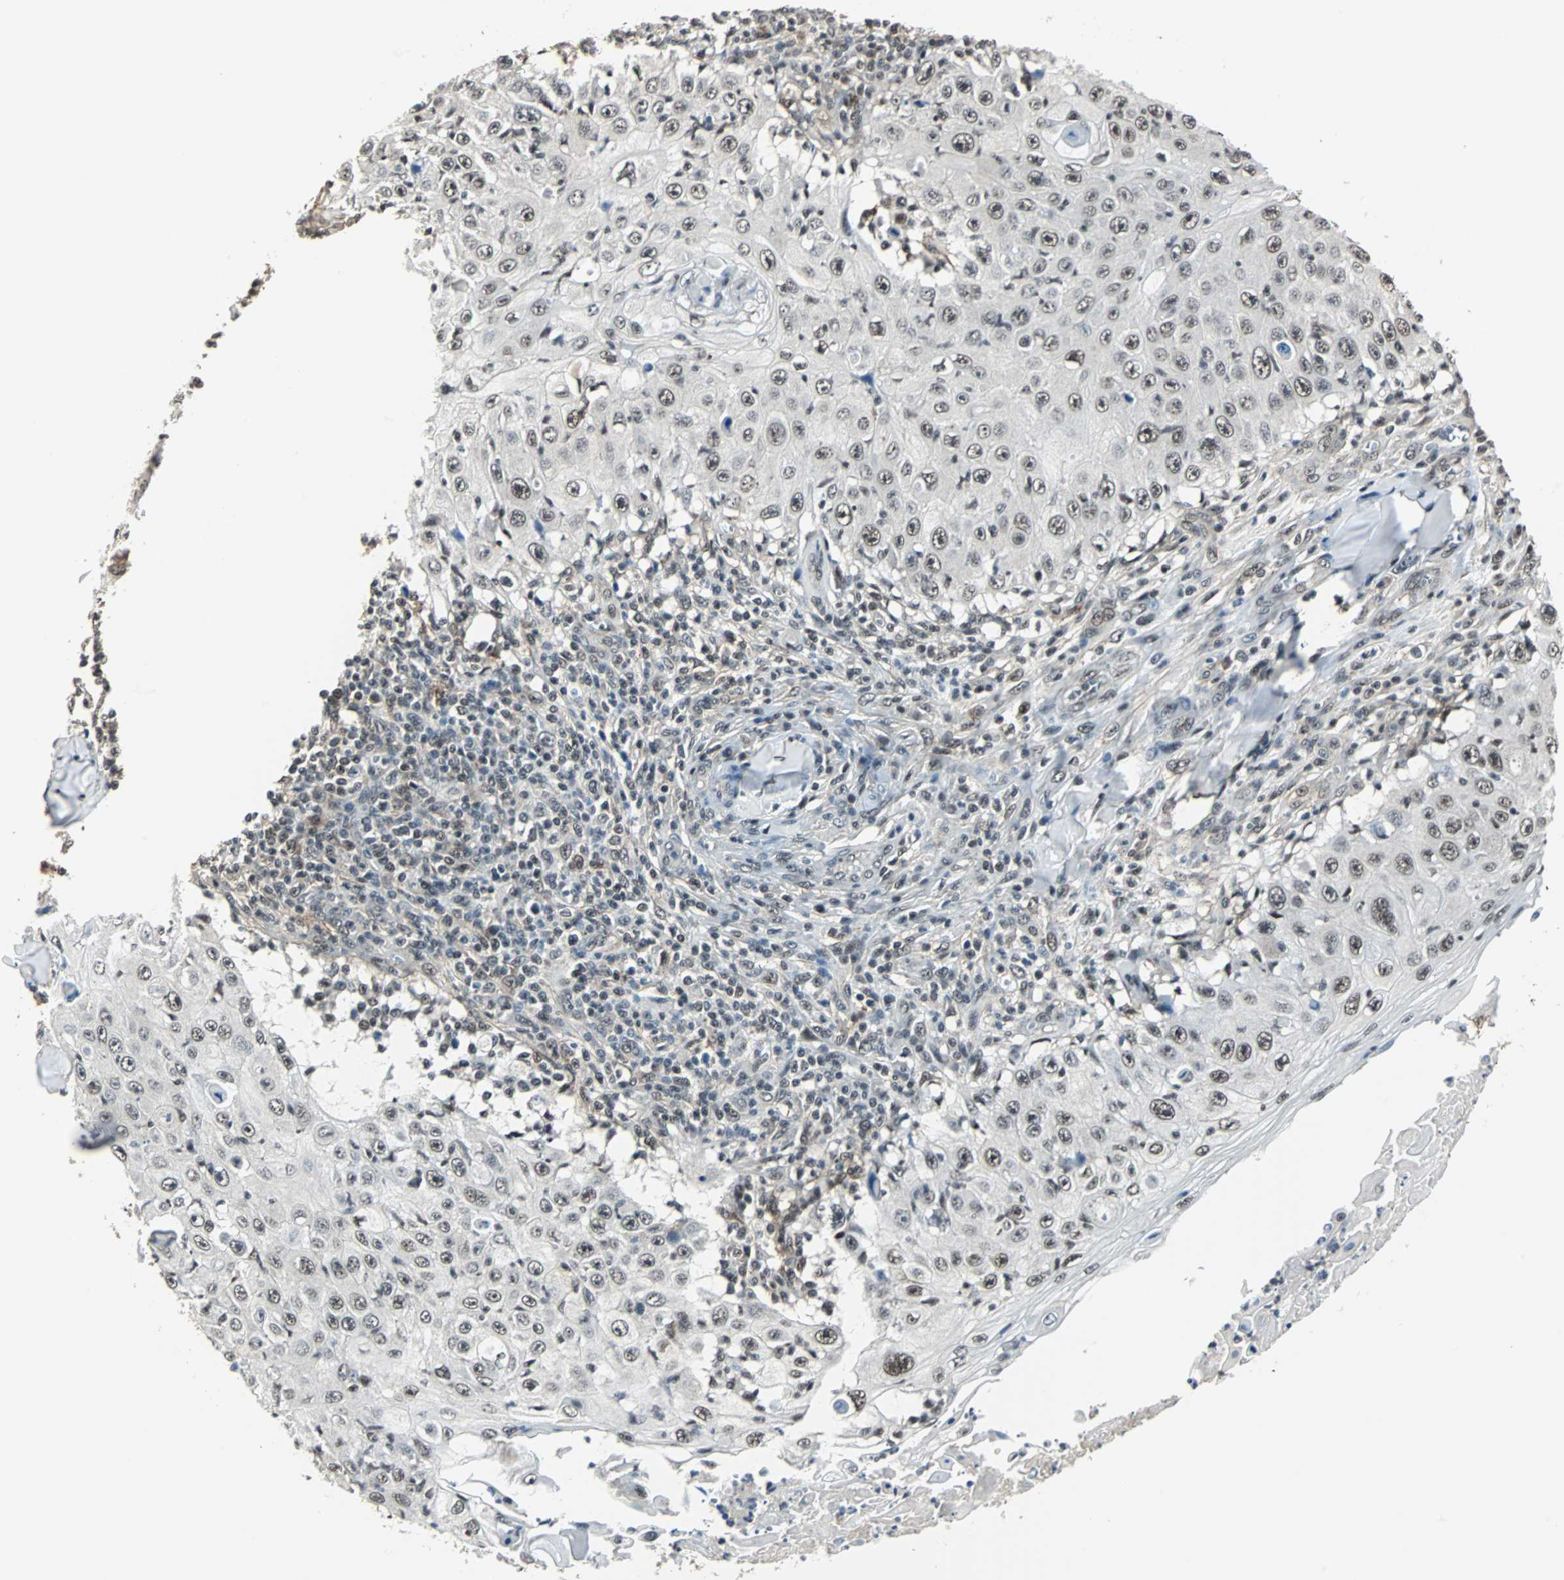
{"staining": {"intensity": "weak", "quantity": "25%-75%", "location": "nuclear"}, "tissue": "skin cancer", "cell_type": "Tumor cells", "image_type": "cancer", "snomed": [{"axis": "morphology", "description": "Squamous cell carcinoma, NOS"}, {"axis": "topography", "description": "Skin"}], "caption": "This is a micrograph of IHC staining of skin squamous cell carcinoma, which shows weak staining in the nuclear of tumor cells.", "gene": "MKX", "patient": {"sex": "male", "age": 86}}